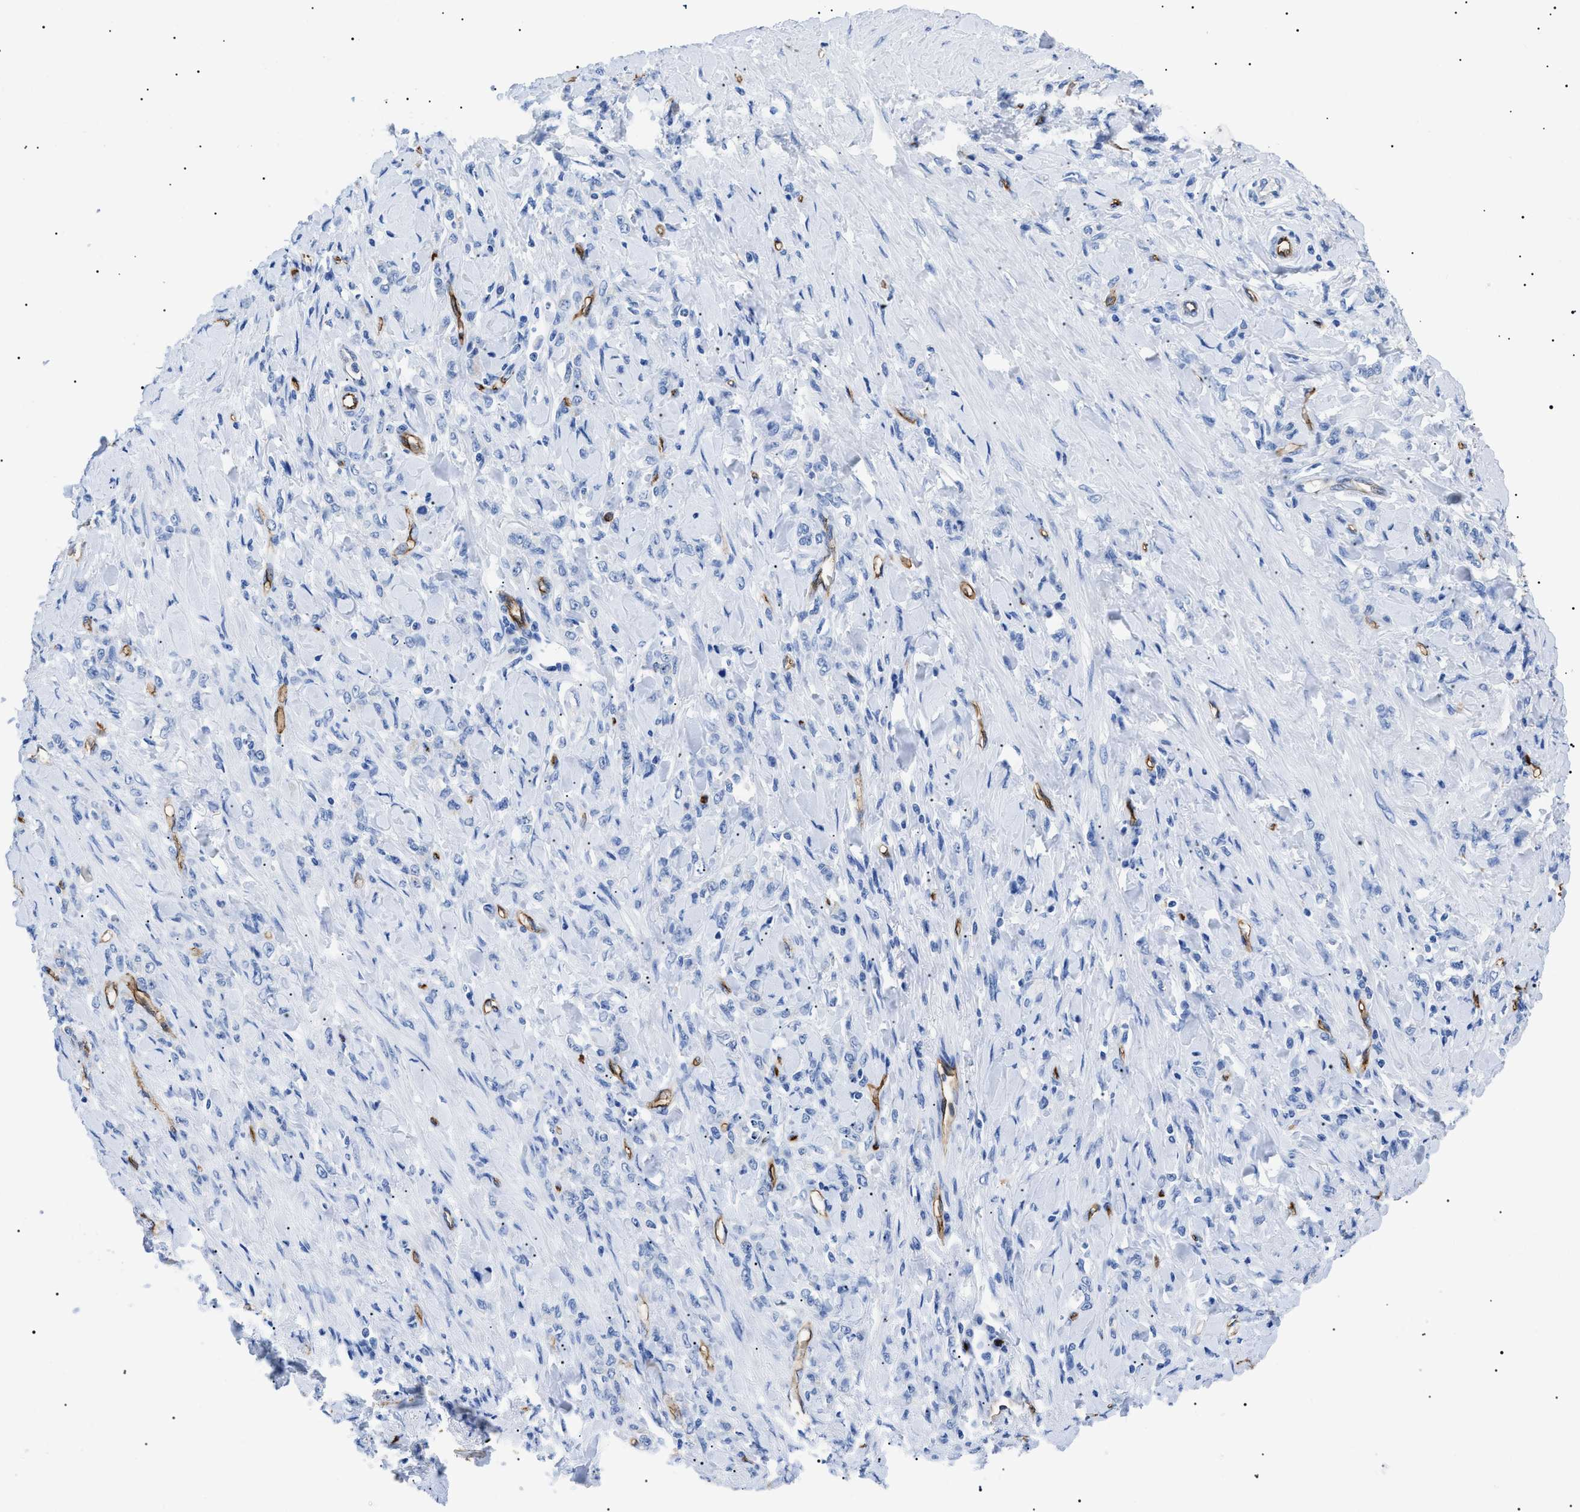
{"staining": {"intensity": "negative", "quantity": "none", "location": "none"}, "tissue": "stomach cancer", "cell_type": "Tumor cells", "image_type": "cancer", "snomed": [{"axis": "morphology", "description": "Adenocarcinoma, NOS"}, {"axis": "topography", "description": "Stomach"}], "caption": "Stomach cancer (adenocarcinoma) was stained to show a protein in brown. There is no significant positivity in tumor cells.", "gene": "PODXL", "patient": {"sex": "male", "age": 82}}